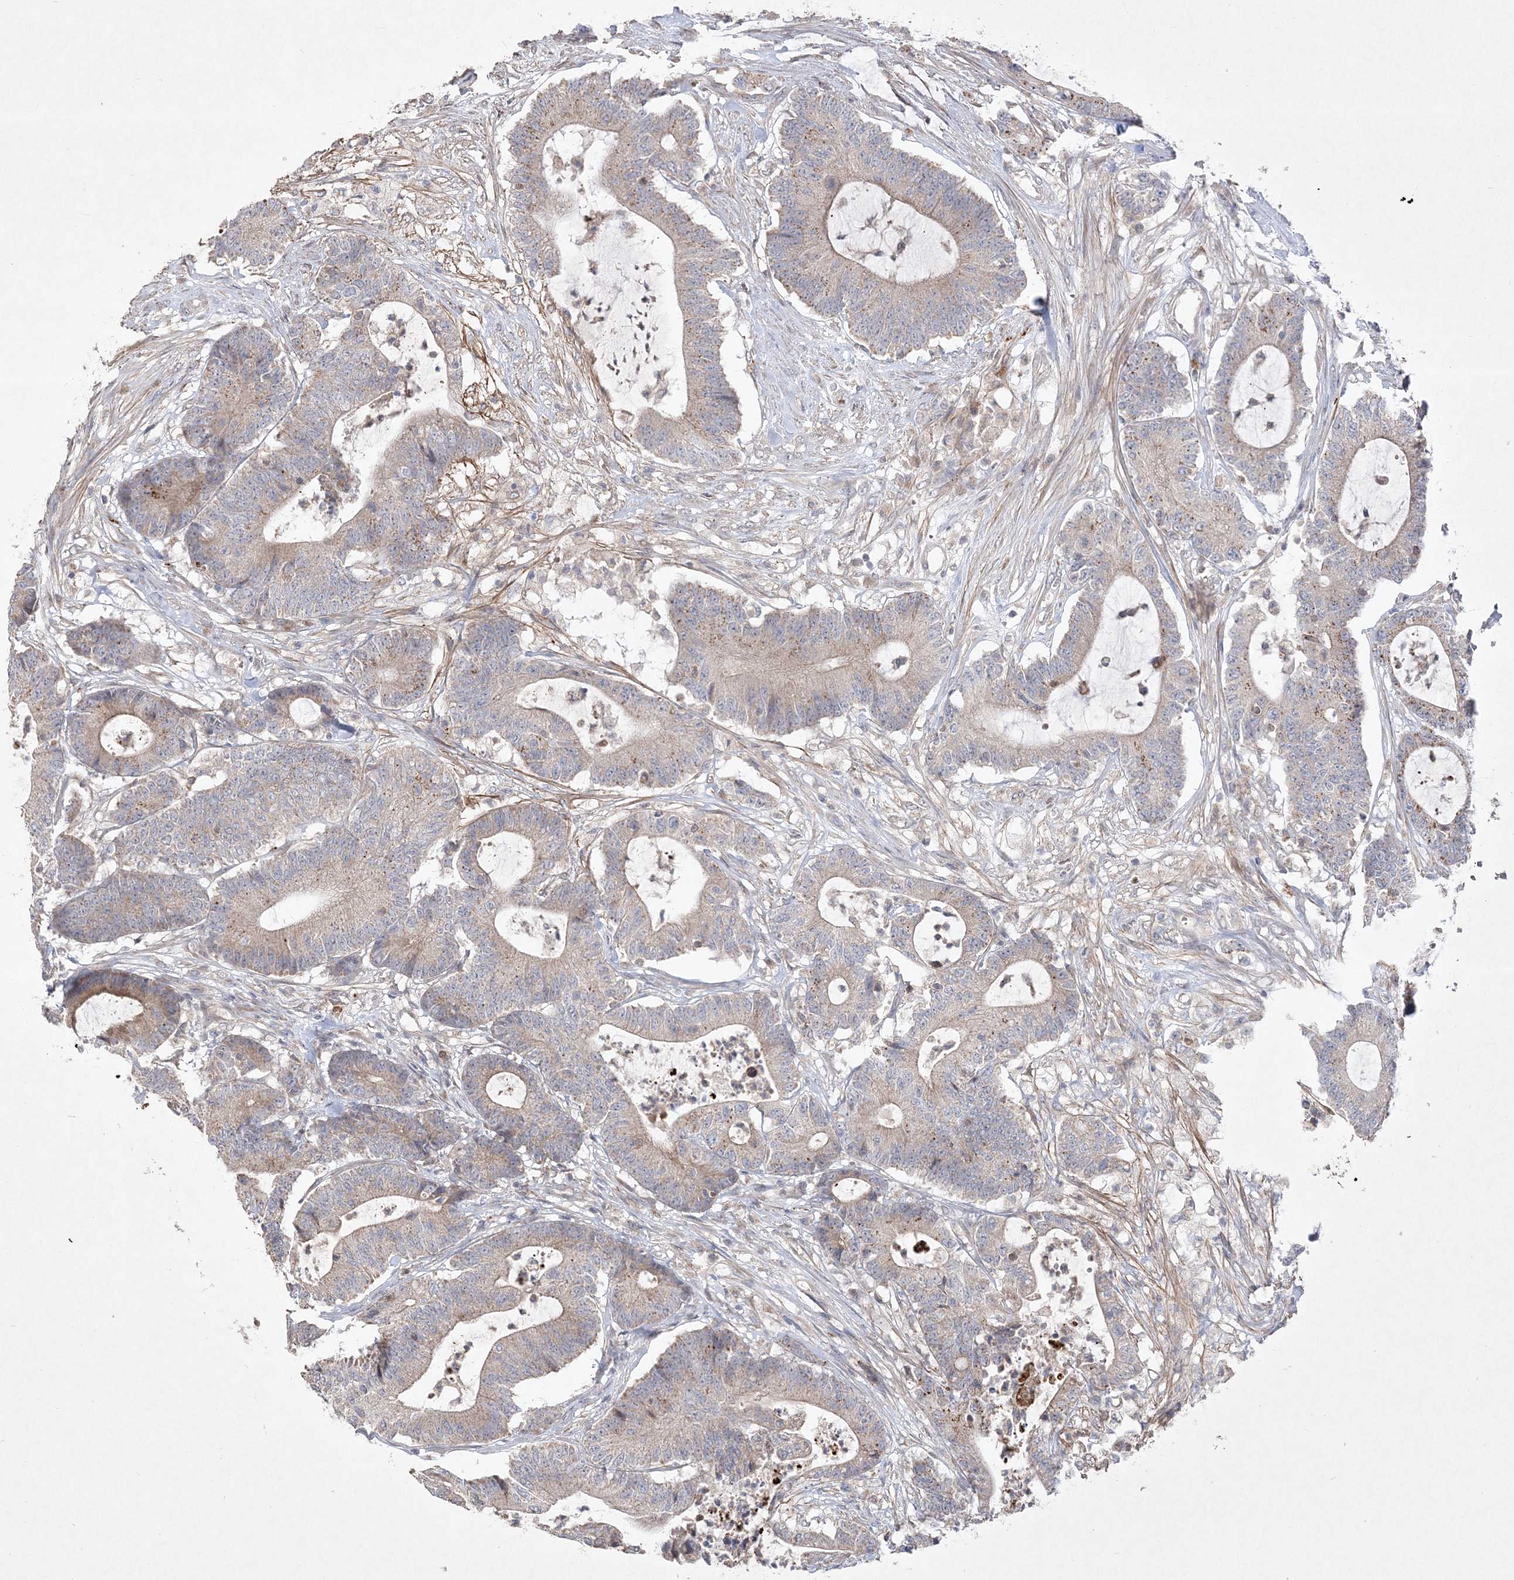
{"staining": {"intensity": "weak", "quantity": "25%-75%", "location": "cytoplasmic/membranous"}, "tissue": "colorectal cancer", "cell_type": "Tumor cells", "image_type": "cancer", "snomed": [{"axis": "morphology", "description": "Adenocarcinoma, NOS"}, {"axis": "topography", "description": "Colon"}], "caption": "Colorectal adenocarcinoma tissue reveals weak cytoplasmic/membranous positivity in approximately 25%-75% of tumor cells, visualized by immunohistochemistry. (Brightfield microscopy of DAB IHC at high magnification).", "gene": "CLNK", "patient": {"sex": "female", "age": 84}}